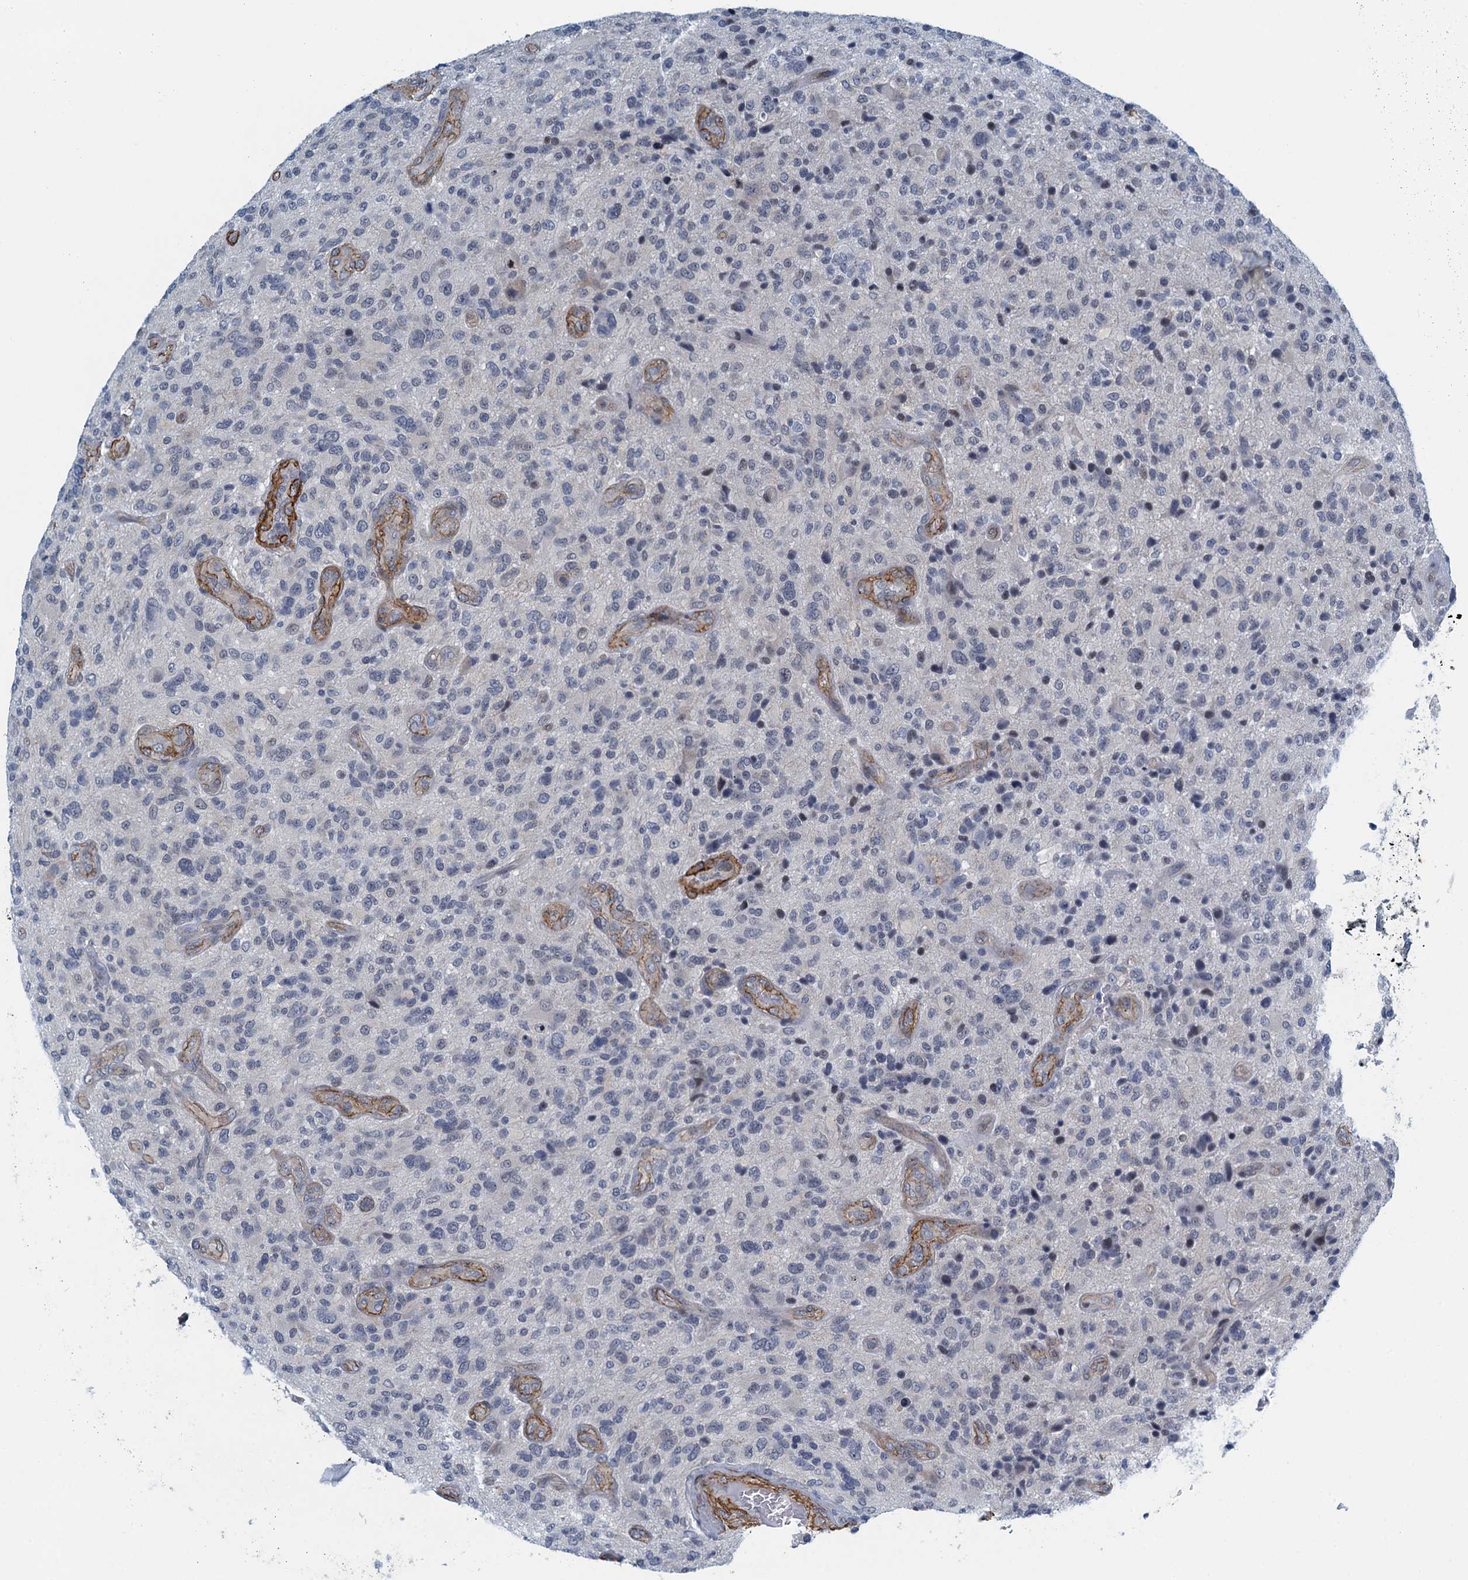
{"staining": {"intensity": "negative", "quantity": "none", "location": "none"}, "tissue": "glioma", "cell_type": "Tumor cells", "image_type": "cancer", "snomed": [{"axis": "morphology", "description": "Glioma, malignant, High grade"}, {"axis": "topography", "description": "Brain"}], "caption": "The histopathology image reveals no significant staining in tumor cells of high-grade glioma (malignant).", "gene": "ALG2", "patient": {"sex": "male", "age": 47}}